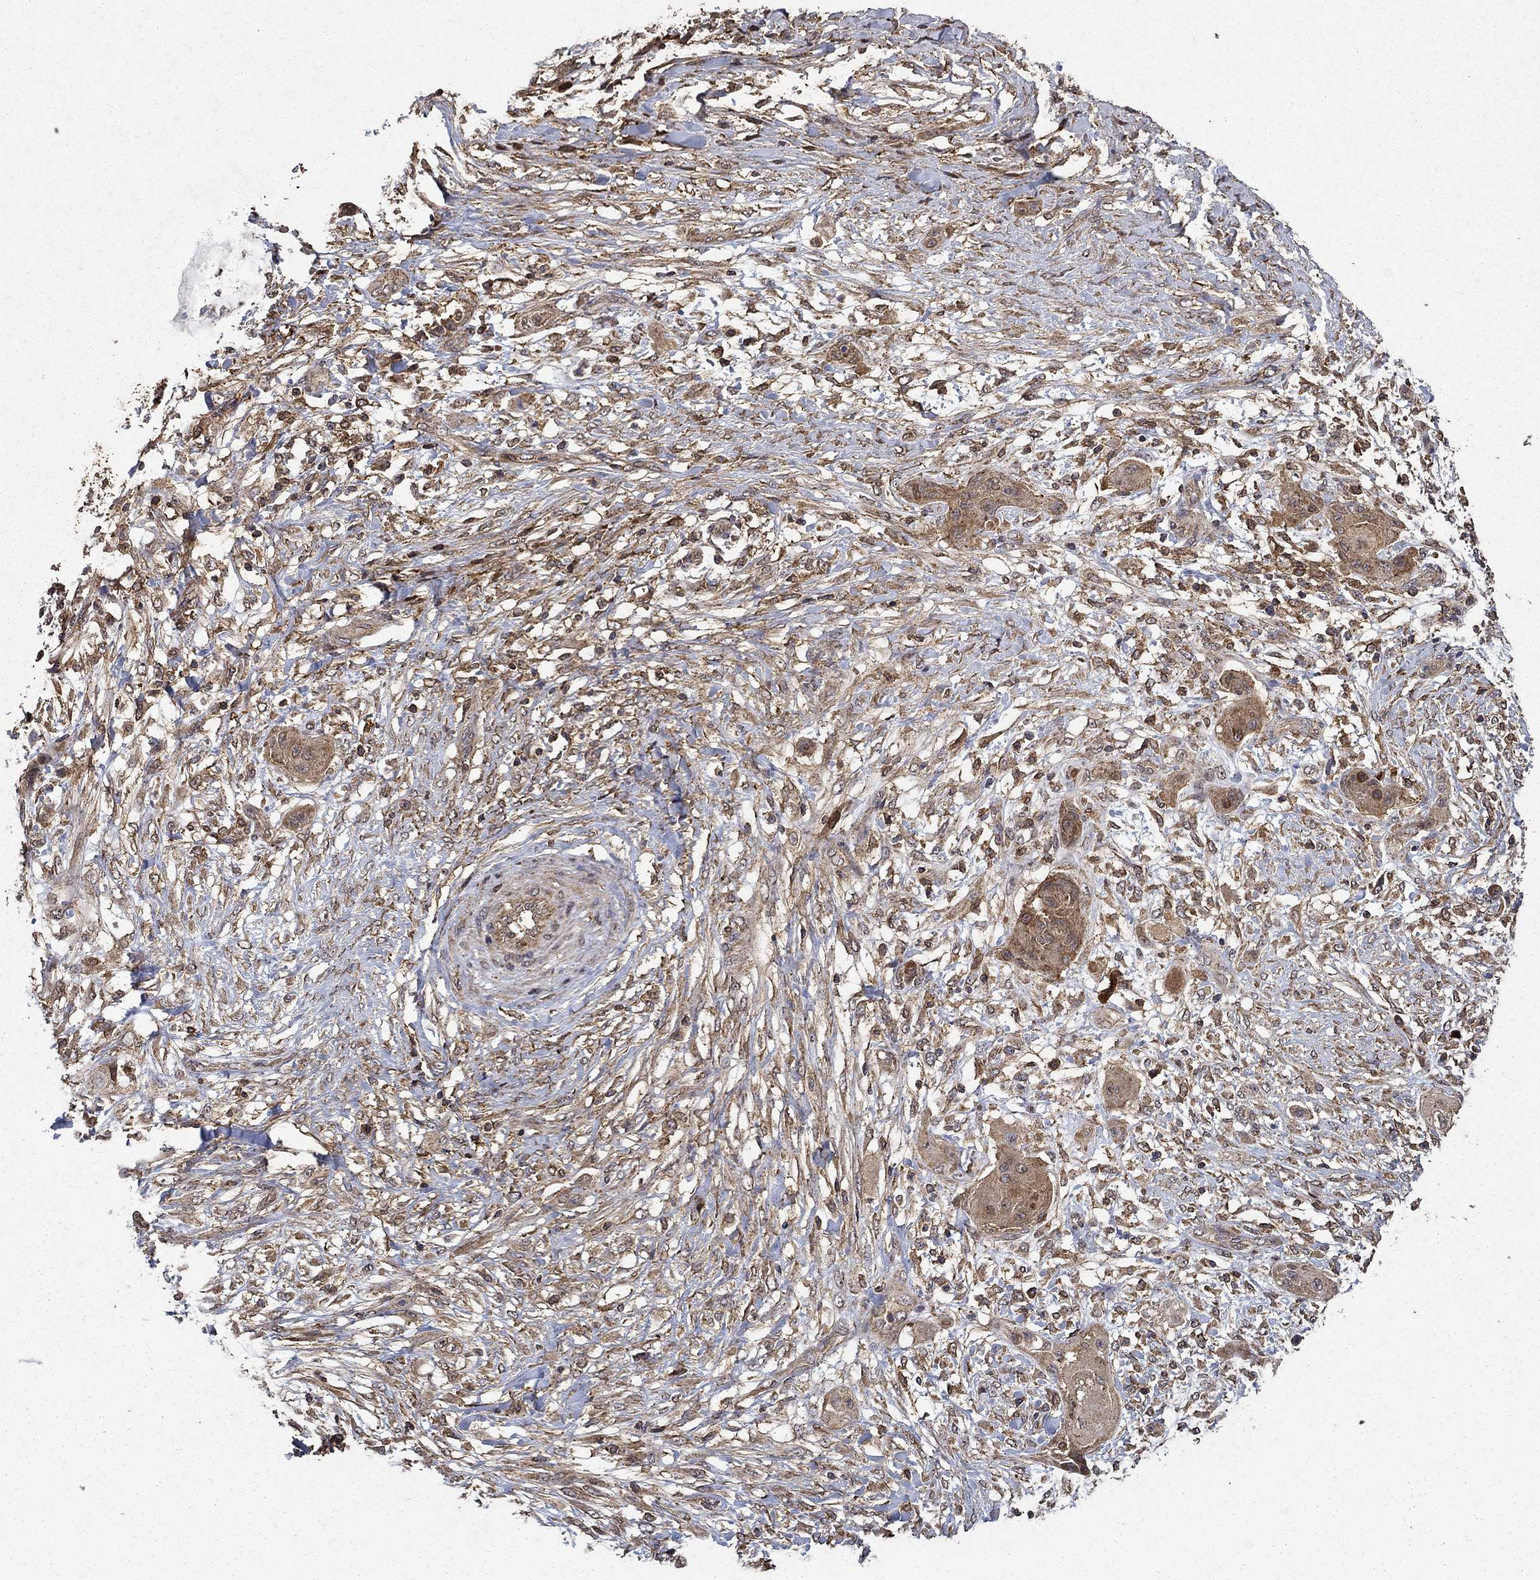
{"staining": {"intensity": "moderate", "quantity": "25%-75%", "location": "cytoplasmic/membranous"}, "tissue": "skin cancer", "cell_type": "Tumor cells", "image_type": "cancer", "snomed": [{"axis": "morphology", "description": "Squamous cell carcinoma, NOS"}, {"axis": "topography", "description": "Skin"}], "caption": "Immunohistochemical staining of human squamous cell carcinoma (skin) exhibits moderate cytoplasmic/membranous protein positivity in about 25%-75% of tumor cells.", "gene": "IFRD1", "patient": {"sex": "male", "age": 62}}